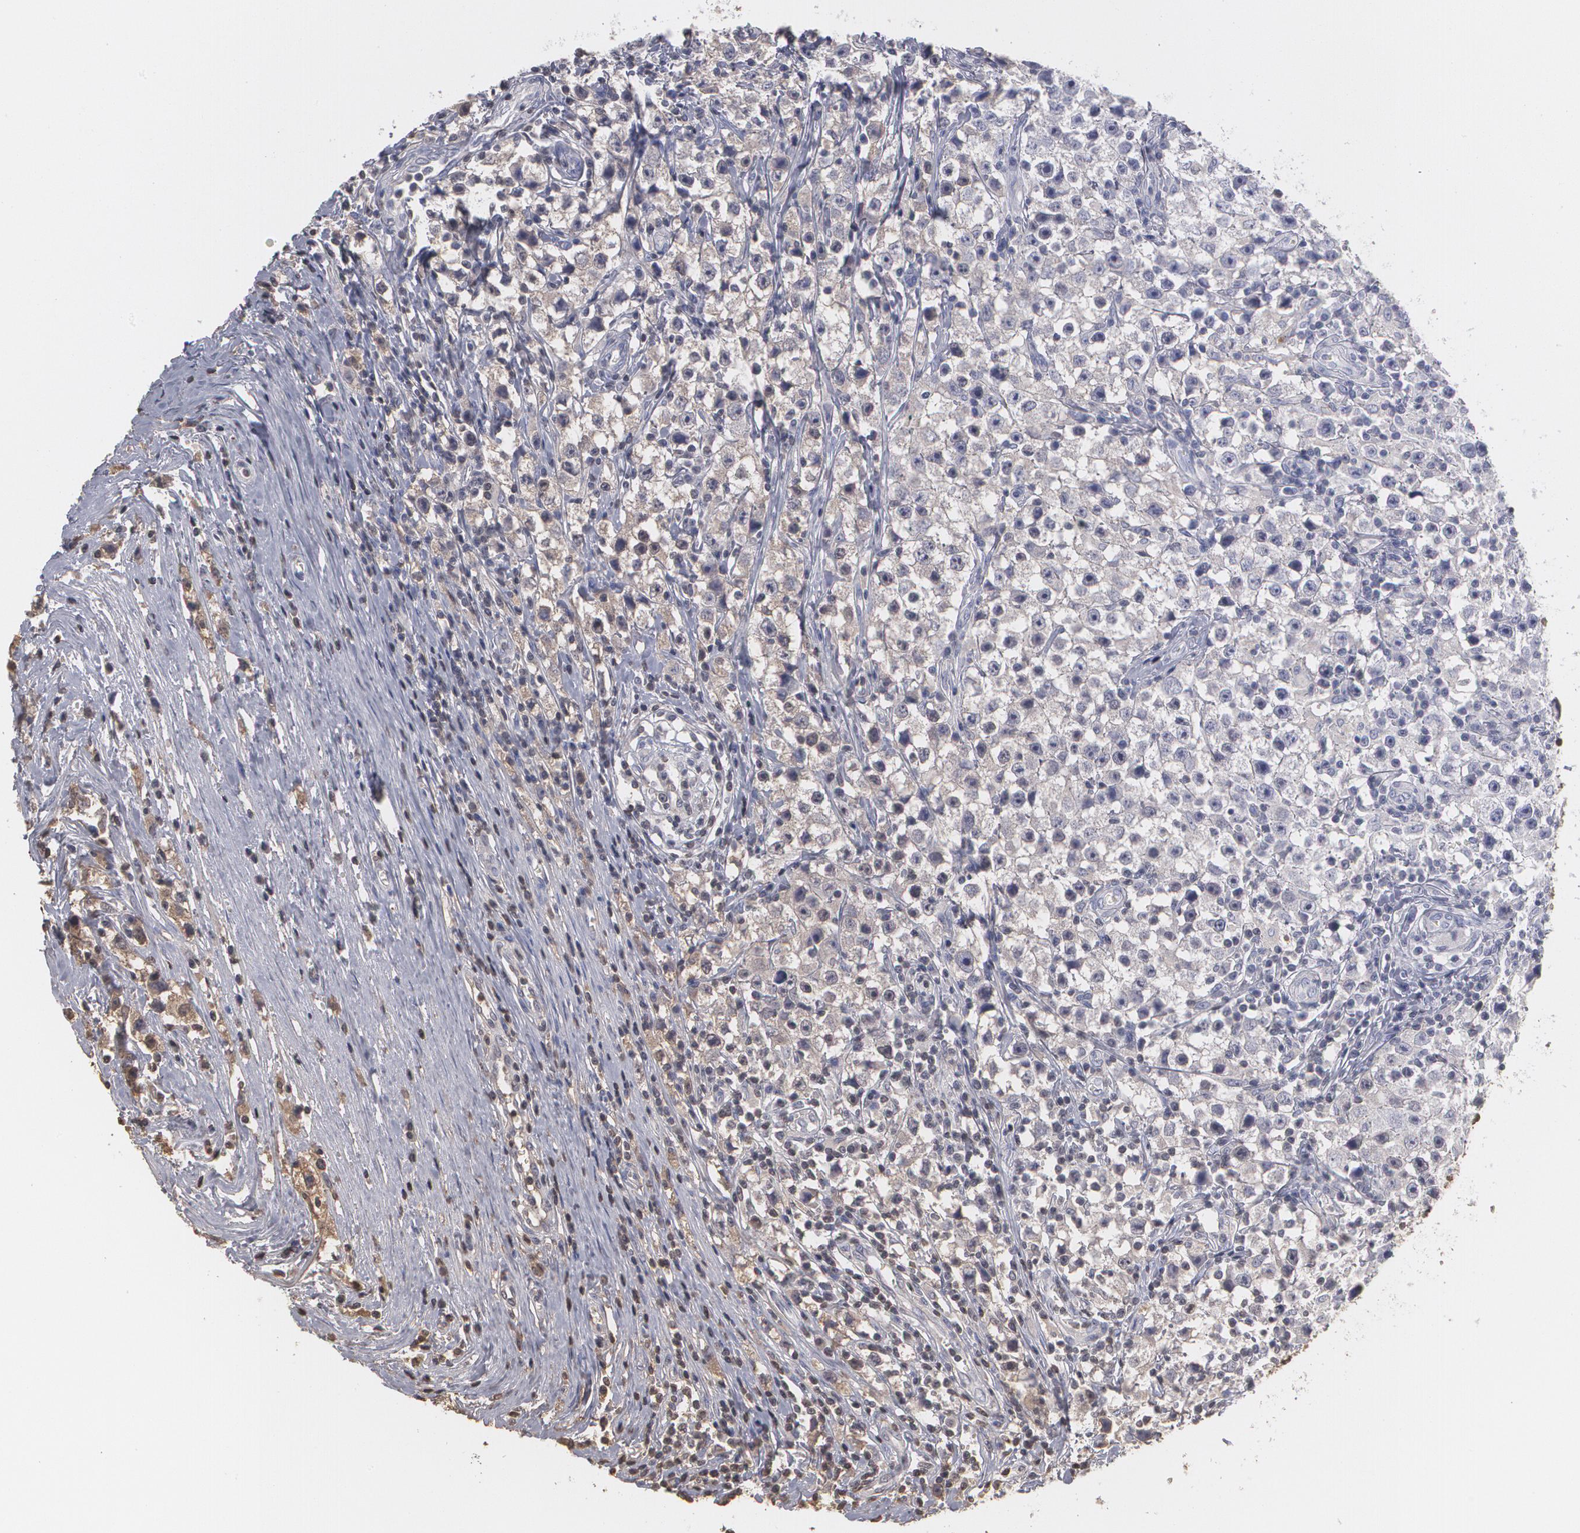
{"staining": {"intensity": "negative", "quantity": "none", "location": "none"}, "tissue": "testis cancer", "cell_type": "Tumor cells", "image_type": "cancer", "snomed": [{"axis": "morphology", "description": "Seminoma, NOS"}, {"axis": "topography", "description": "Testis"}], "caption": "The image reveals no staining of tumor cells in seminoma (testis).", "gene": "SERPINA1", "patient": {"sex": "male", "age": 35}}